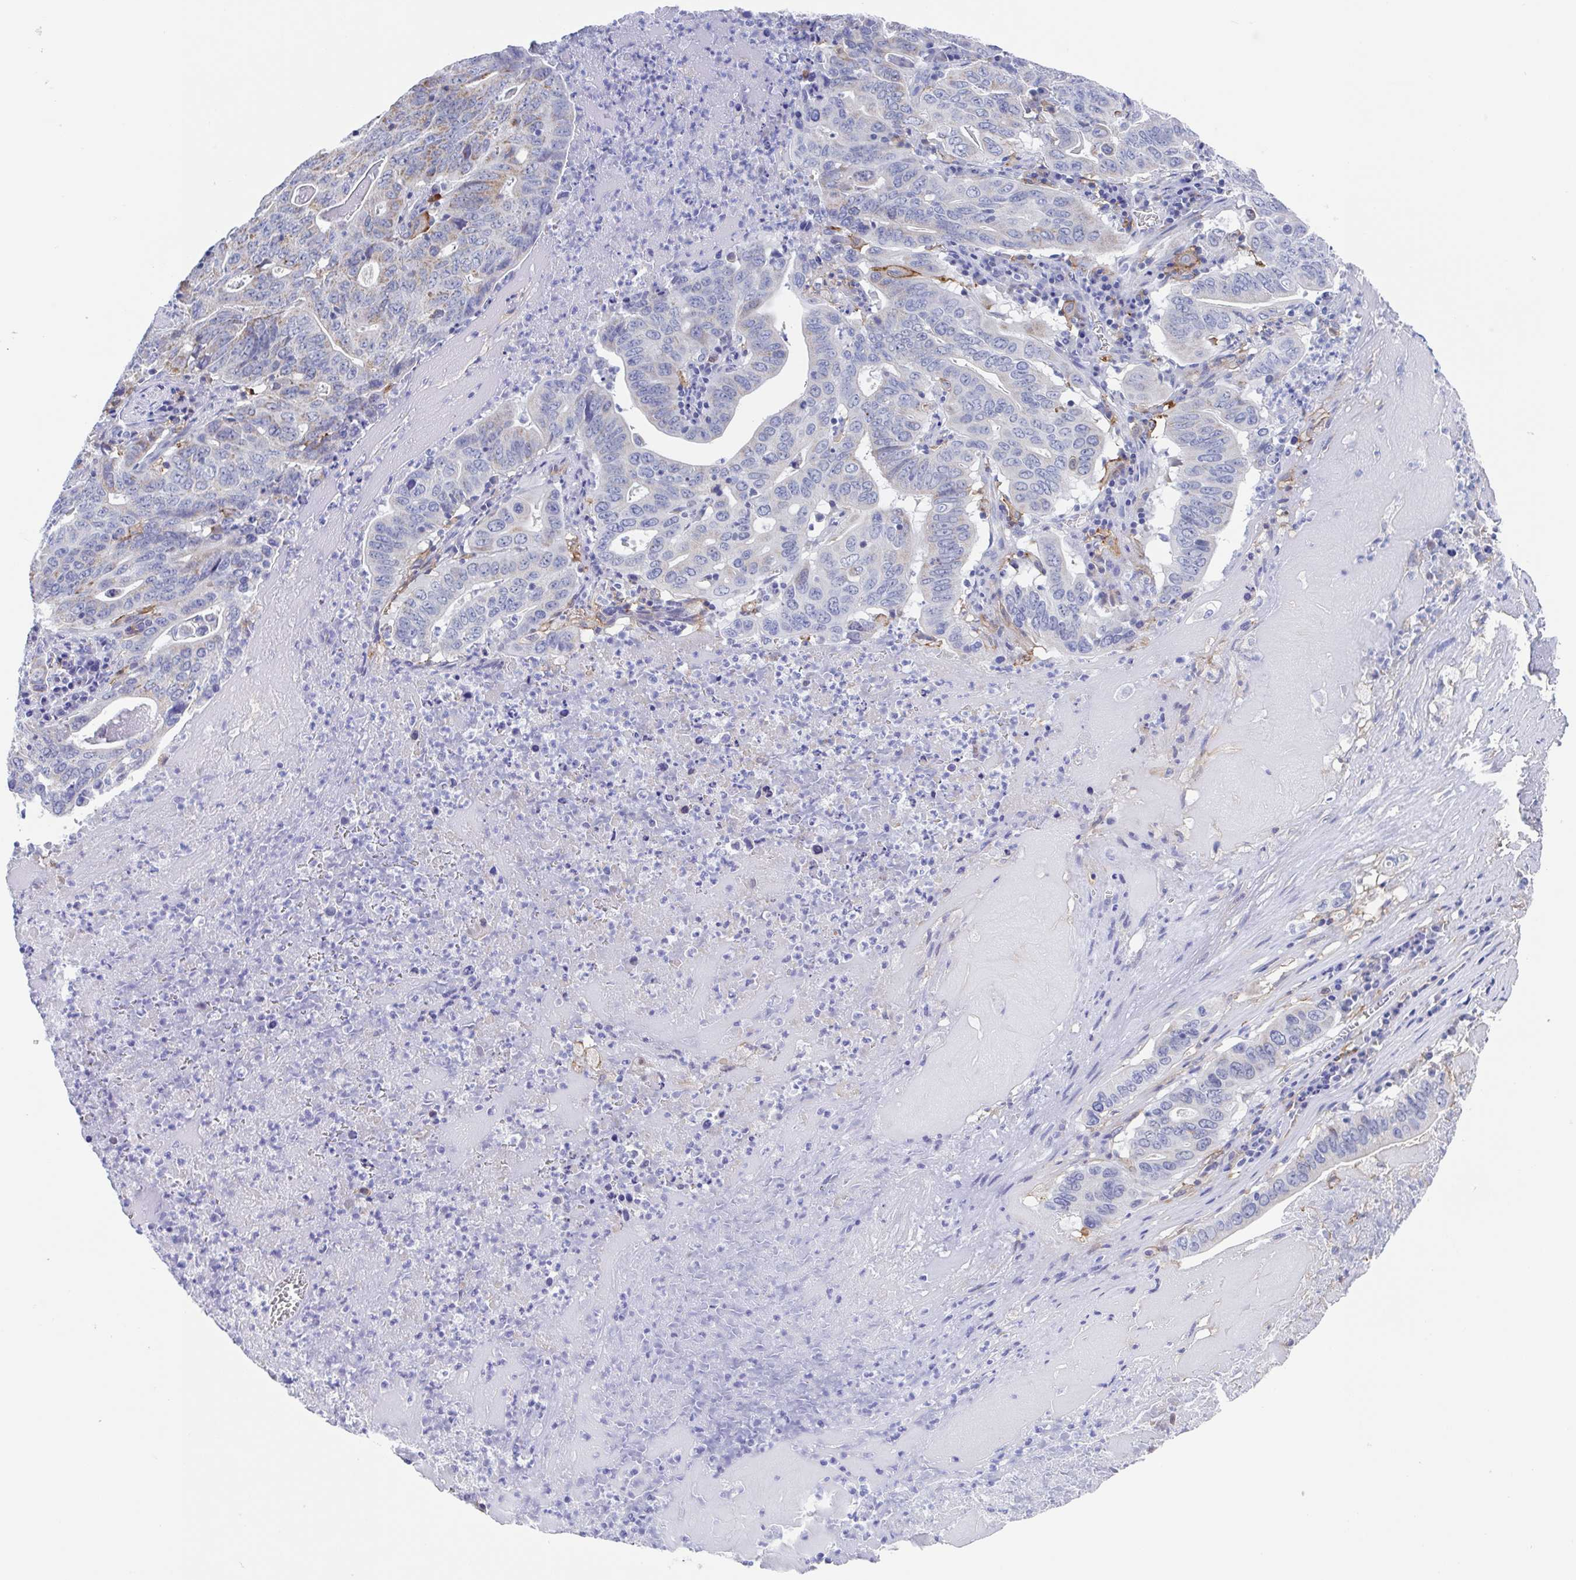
{"staining": {"intensity": "weak", "quantity": "<25%", "location": "cytoplasmic/membranous"}, "tissue": "lung cancer", "cell_type": "Tumor cells", "image_type": "cancer", "snomed": [{"axis": "morphology", "description": "Adenocarcinoma, NOS"}, {"axis": "topography", "description": "Lung"}], "caption": "Tumor cells are negative for protein expression in human lung cancer (adenocarcinoma).", "gene": "FCGR3A", "patient": {"sex": "female", "age": 60}}